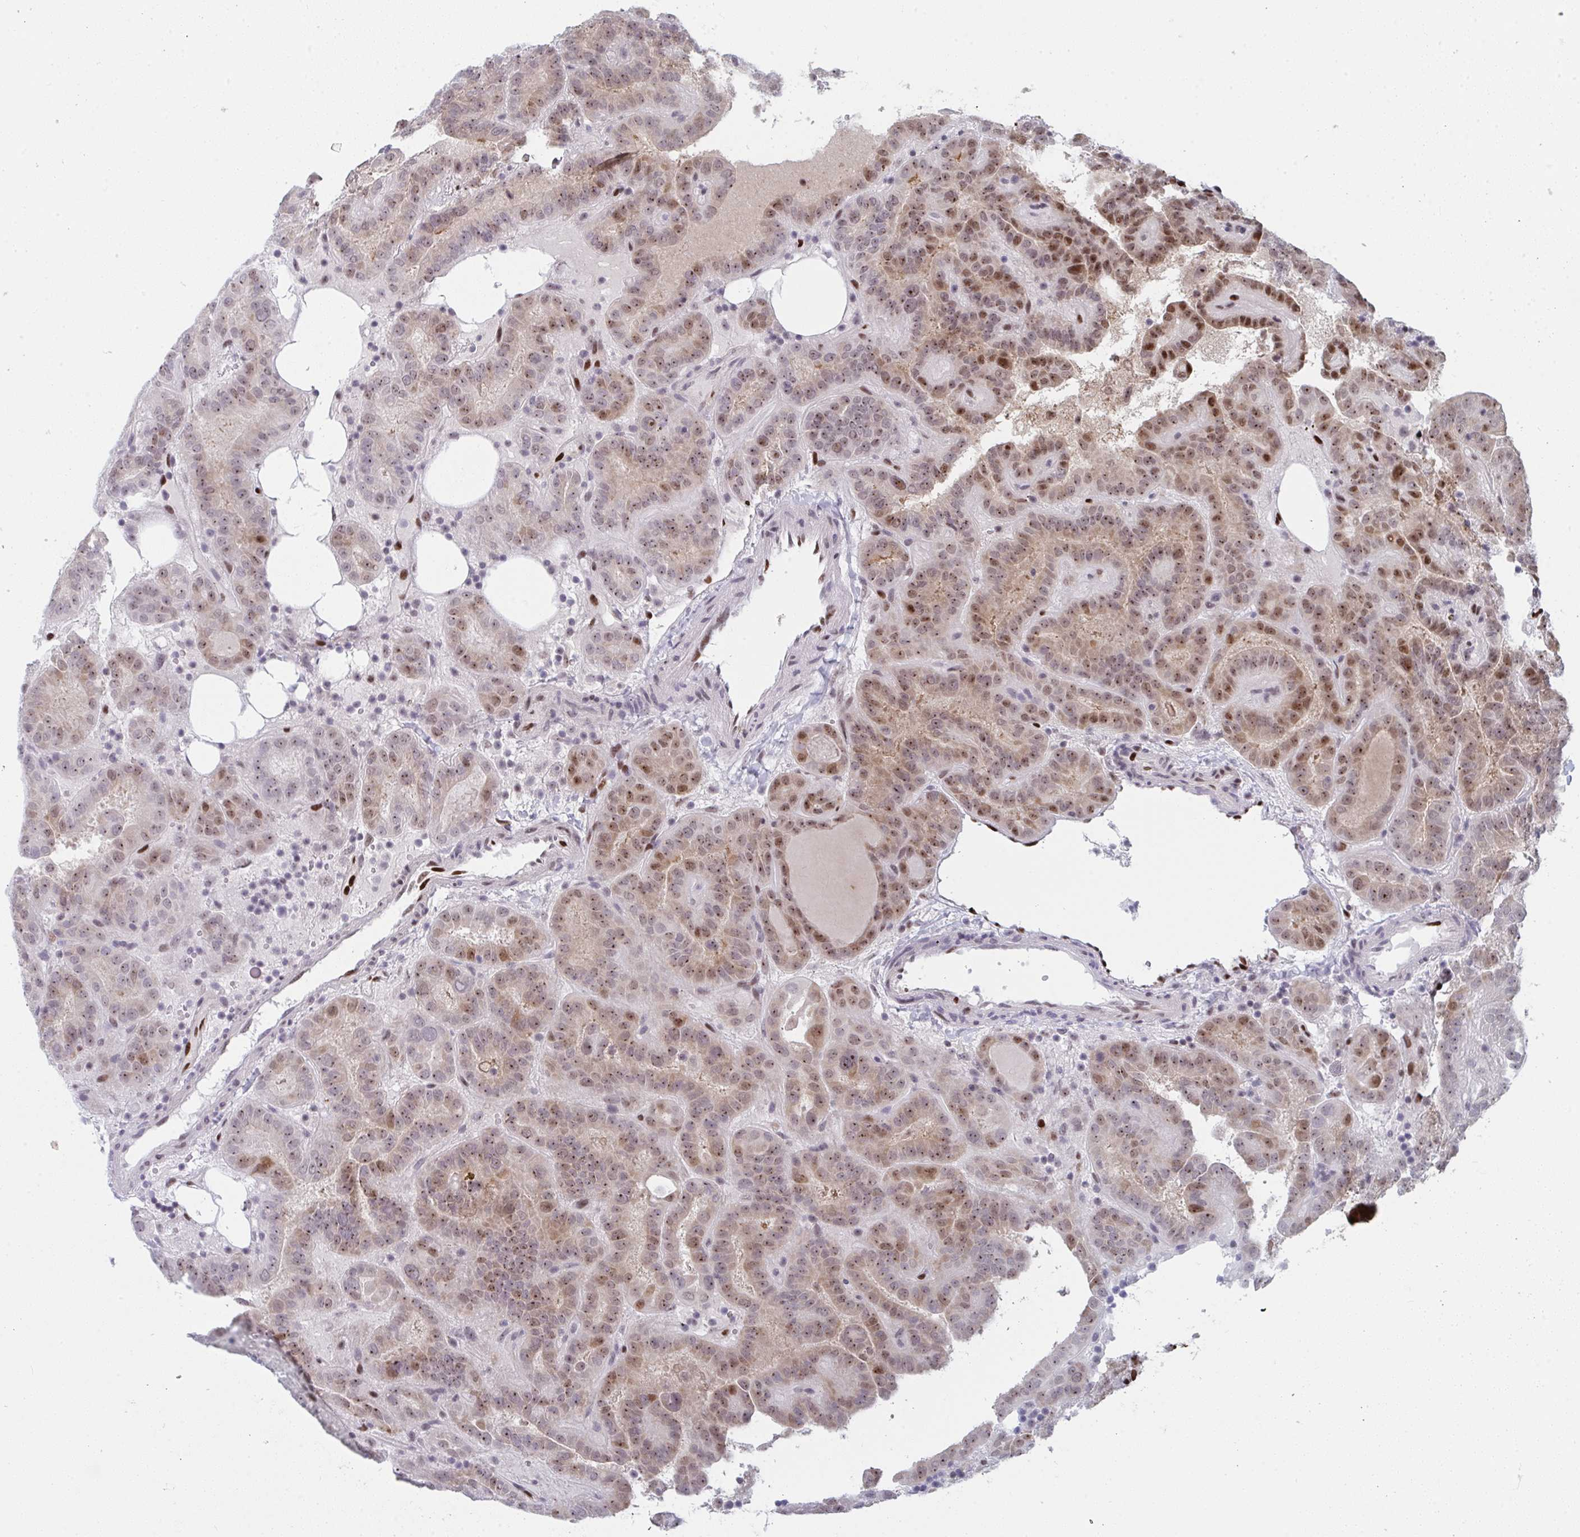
{"staining": {"intensity": "moderate", "quantity": ">75%", "location": "nuclear"}, "tissue": "thyroid cancer", "cell_type": "Tumor cells", "image_type": "cancer", "snomed": [{"axis": "morphology", "description": "Papillary adenocarcinoma, NOS"}, {"axis": "topography", "description": "Thyroid gland"}], "caption": "Thyroid papillary adenocarcinoma stained with a protein marker demonstrates moderate staining in tumor cells.", "gene": "GAR1", "patient": {"sex": "female", "age": 46}}